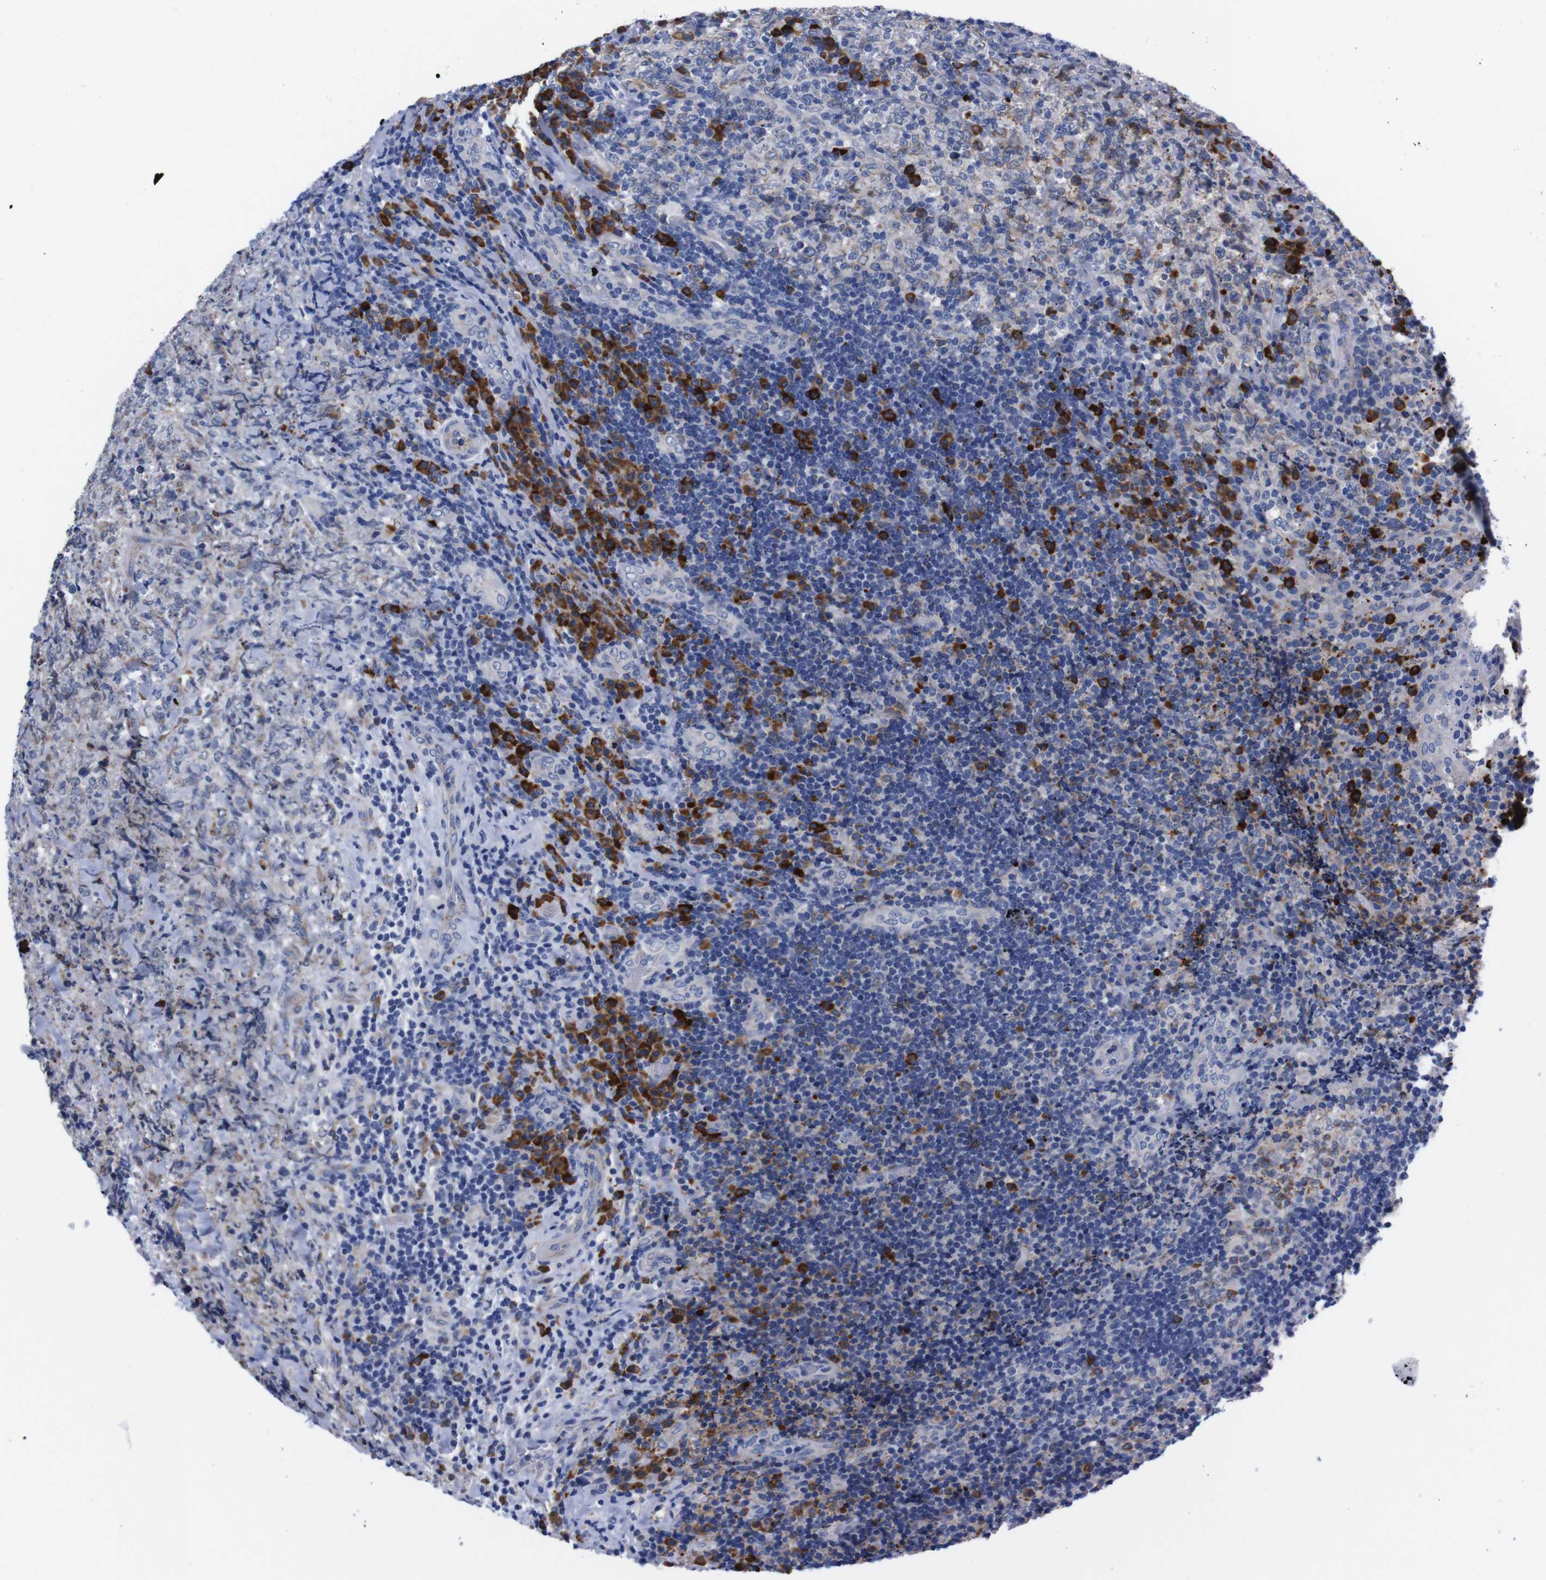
{"staining": {"intensity": "negative", "quantity": "none", "location": "none"}, "tissue": "lymphoma", "cell_type": "Tumor cells", "image_type": "cancer", "snomed": [{"axis": "morphology", "description": "Malignant lymphoma, non-Hodgkin's type, High grade"}, {"axis": "topography", "description": "Tonsil"}], "caption": "Tumor cells show no significant positivity in high-grade malignant lymphoma, non-Hodgkin's type. (Immunohistochemistry (ihc), brightfield microscopy, high magnification).", "gene": "NEBL", "patient": {"sex": "female", "age": 36}}